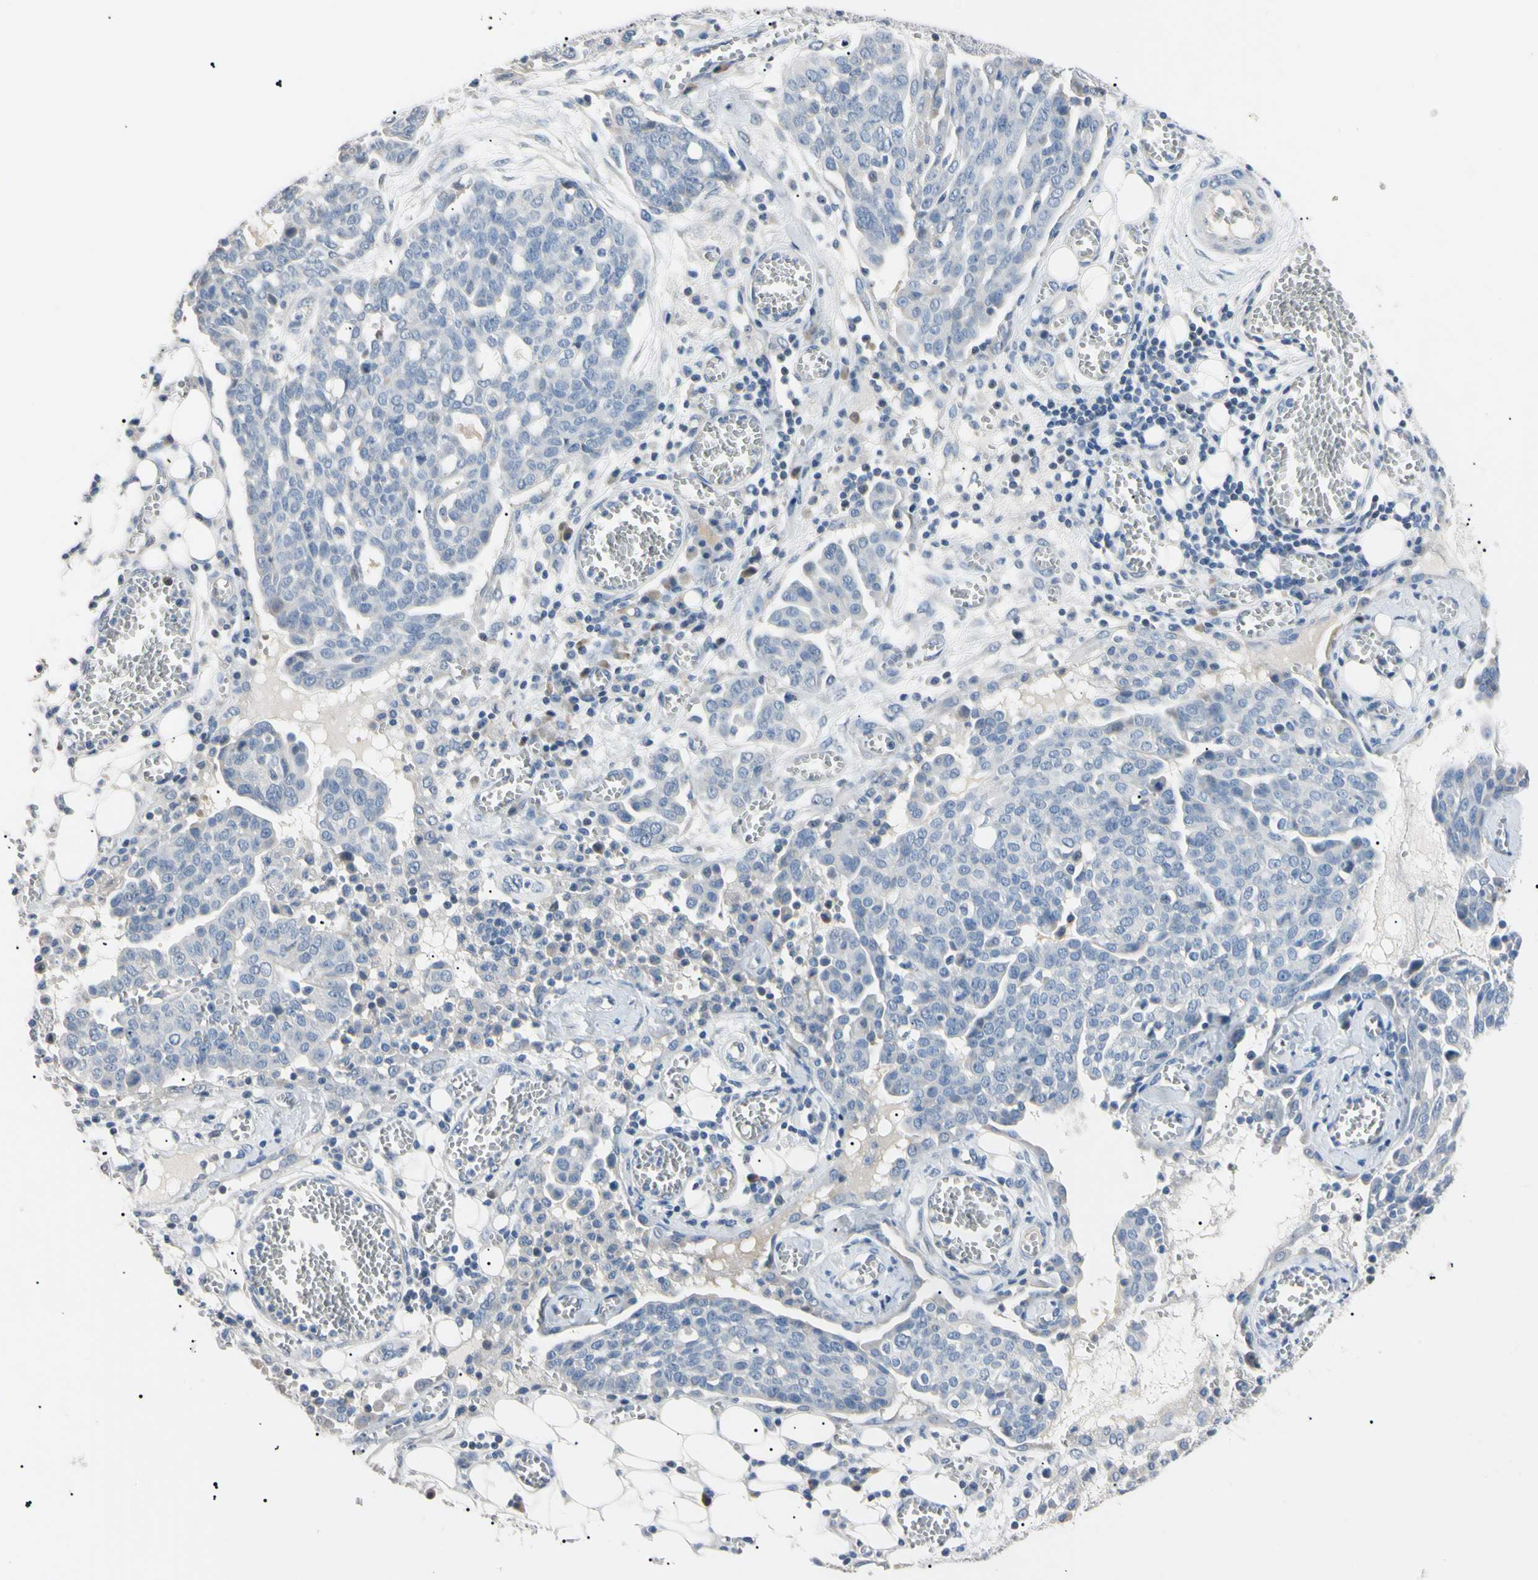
{"staining": {"intensity": "negative", "quantity": "none", "location": "none"}, "tissue": "ovarian cancer", "cell_type": "Tumor cells", "image_type": "cancer", "snomed": [{"axis": "morphology", "description": "Cystadenocarcinoma, serous, NOS"}, {"axis": "topography", "description": "Soft tissue"}, {"axis": "topography", "description": "Ovary"}], "caption": "High magnification brightfield microscopy of ovarian cancer stained with DAB (brown) and counterstained with hematoxylin (blue): tumor cells show no significant positivity. (Immunohistochemistry, brightfield microscopy, high magnification).", "gene": "CGB3", "patient": {"sex": "female", "age": 57}}